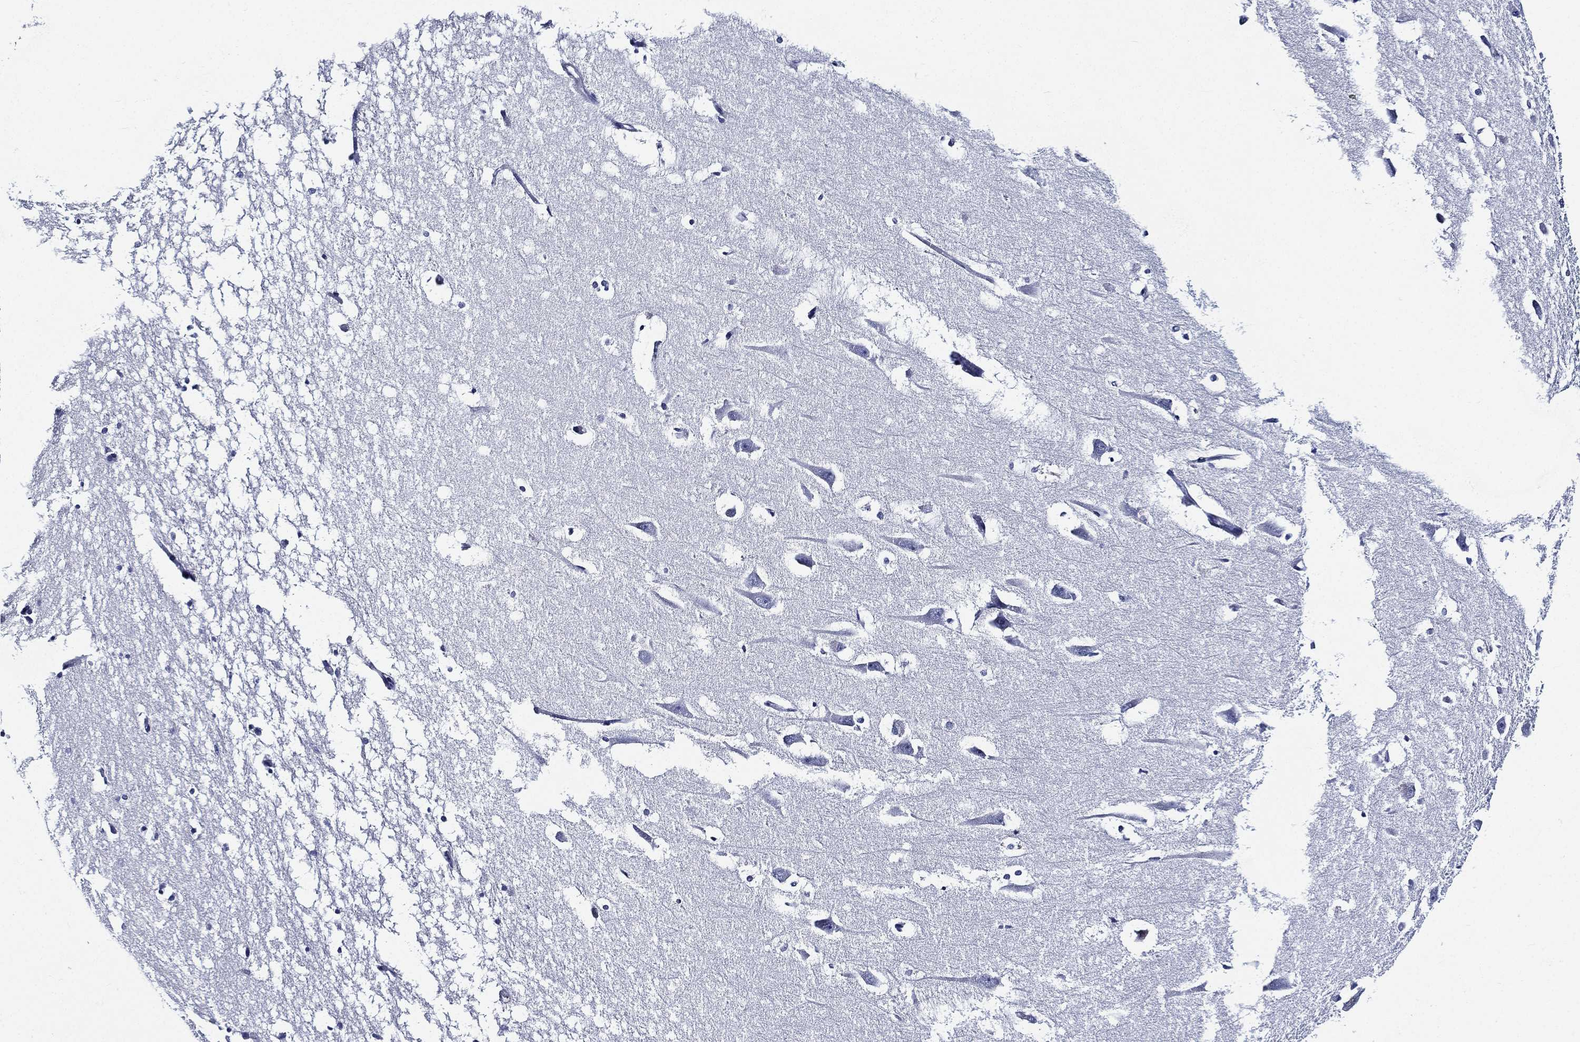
{"staining": {"intensity": "negative", "quantity": "none", "location": "none"}, "tissue": "hippocampus", "cell_type": "Glial cells", "image_type": "normal", "snomed": [{"axis": "morphology", "description": "Normal tissue, NOS"}, {"axis": "topography", "description": "Lateral ventricle wall"}, {"axis": "topography", "description": "Hippocampus"}], "caption": "High magnification brightfield microscopy of unremarkable hippocampus stained with DAB (brown) and counterstained with hematoxylin (blue): glial cells show no significant expression.", "gene": "NEDD9", "patient": {"sex": "female", "age": 63}}